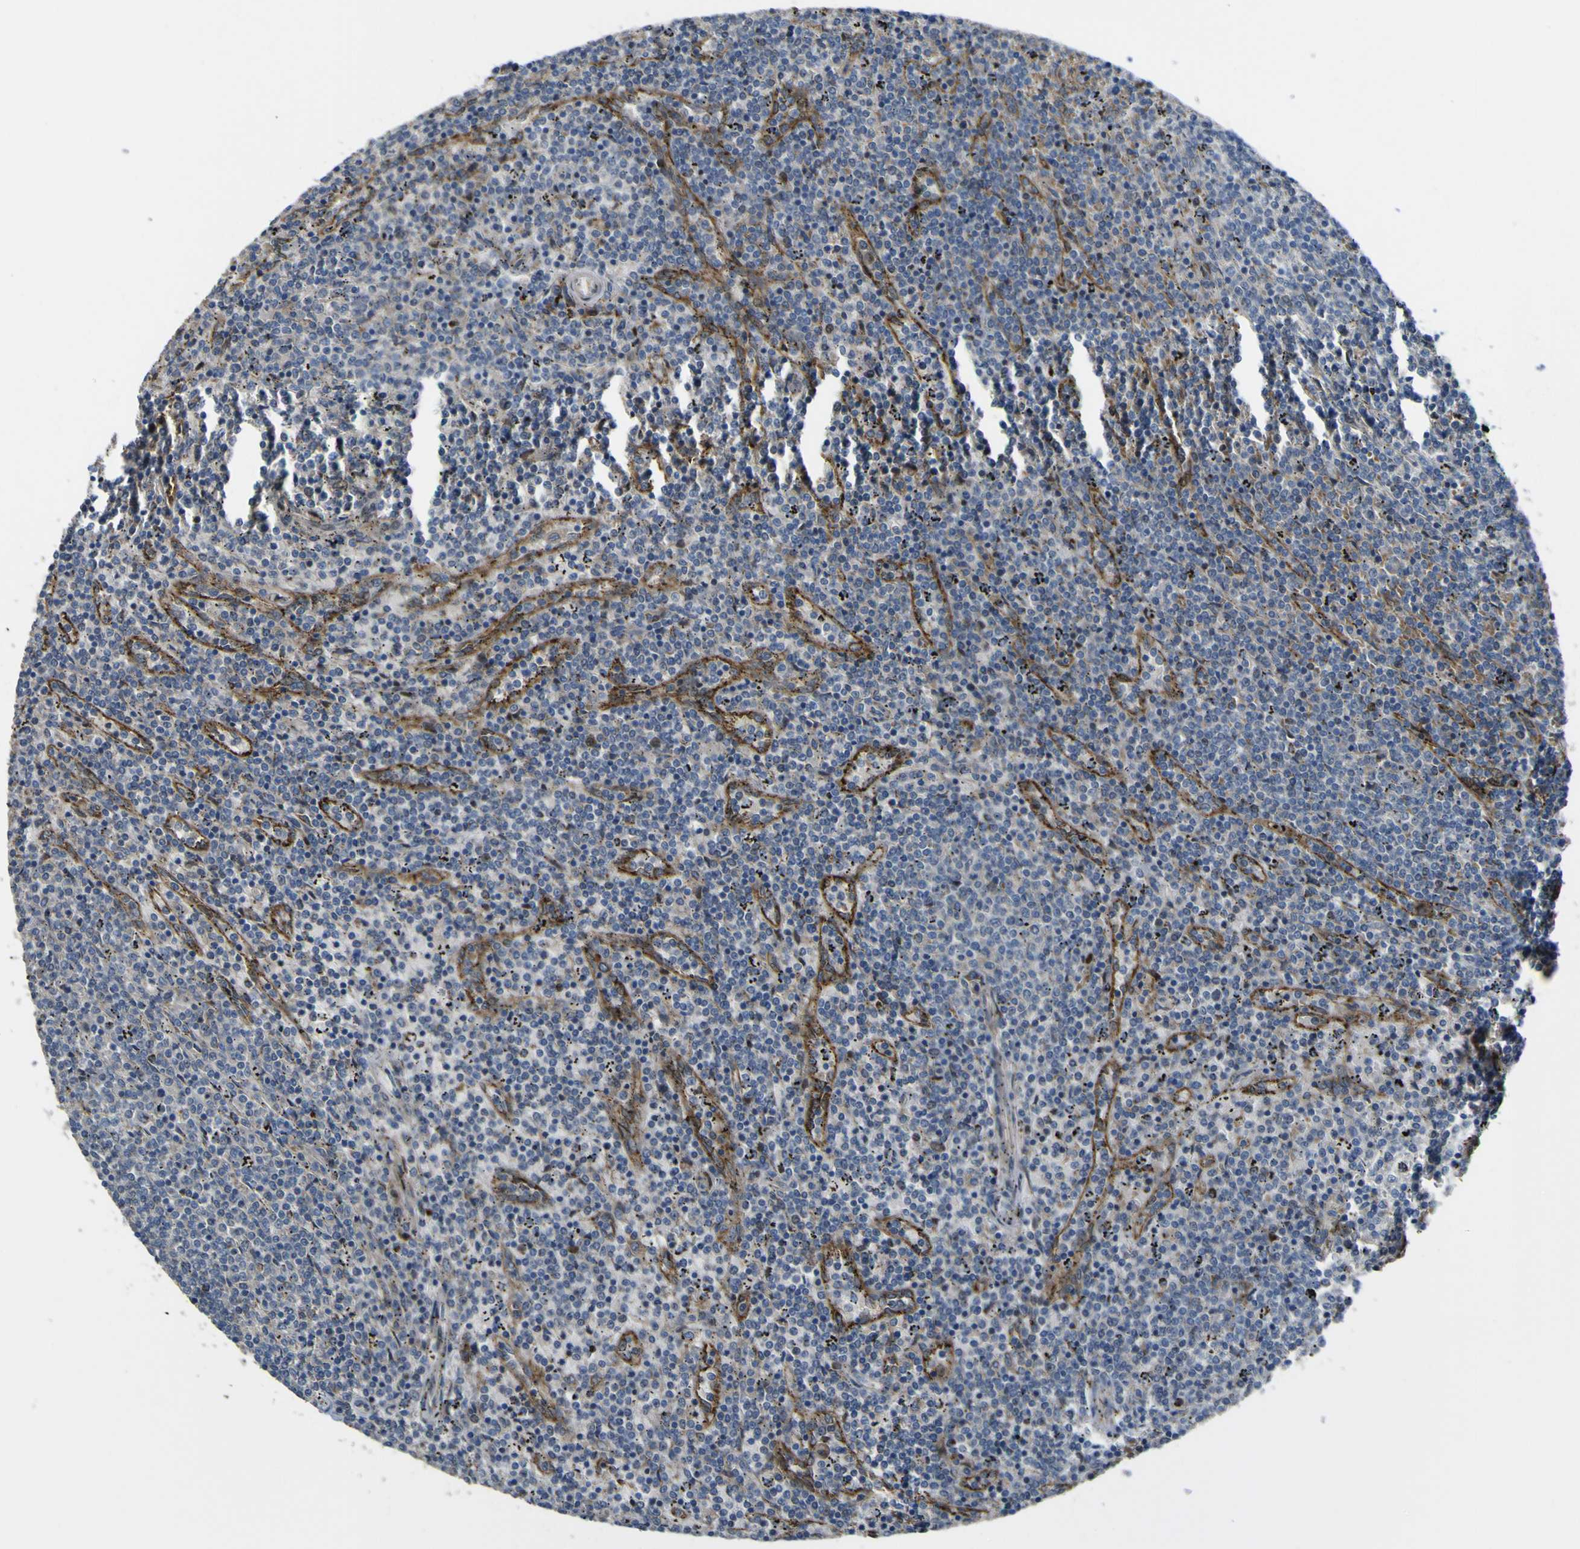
{"staining": {"intensity": "negative", "quantity": "none", "location": "none"}, "tissue": "lymphoma", "cell_type": "Tumor cells", "image_type": "cancer", "snomed": [{"axis": "morphology", "description": "Malignant lymphoma, non-Hodgkin's type, Low grade"}, {"axis": "topography", "description": "Spleen"}], "caption": "Tumor cells are negative for brown protein staining in malignant lymphoma, non-Hodgkin's type (low-grade). (DAB immunohistochemistry, high magnification).", "gene": "LBHD1", "patient": {"sex": "female", "age": 50}}